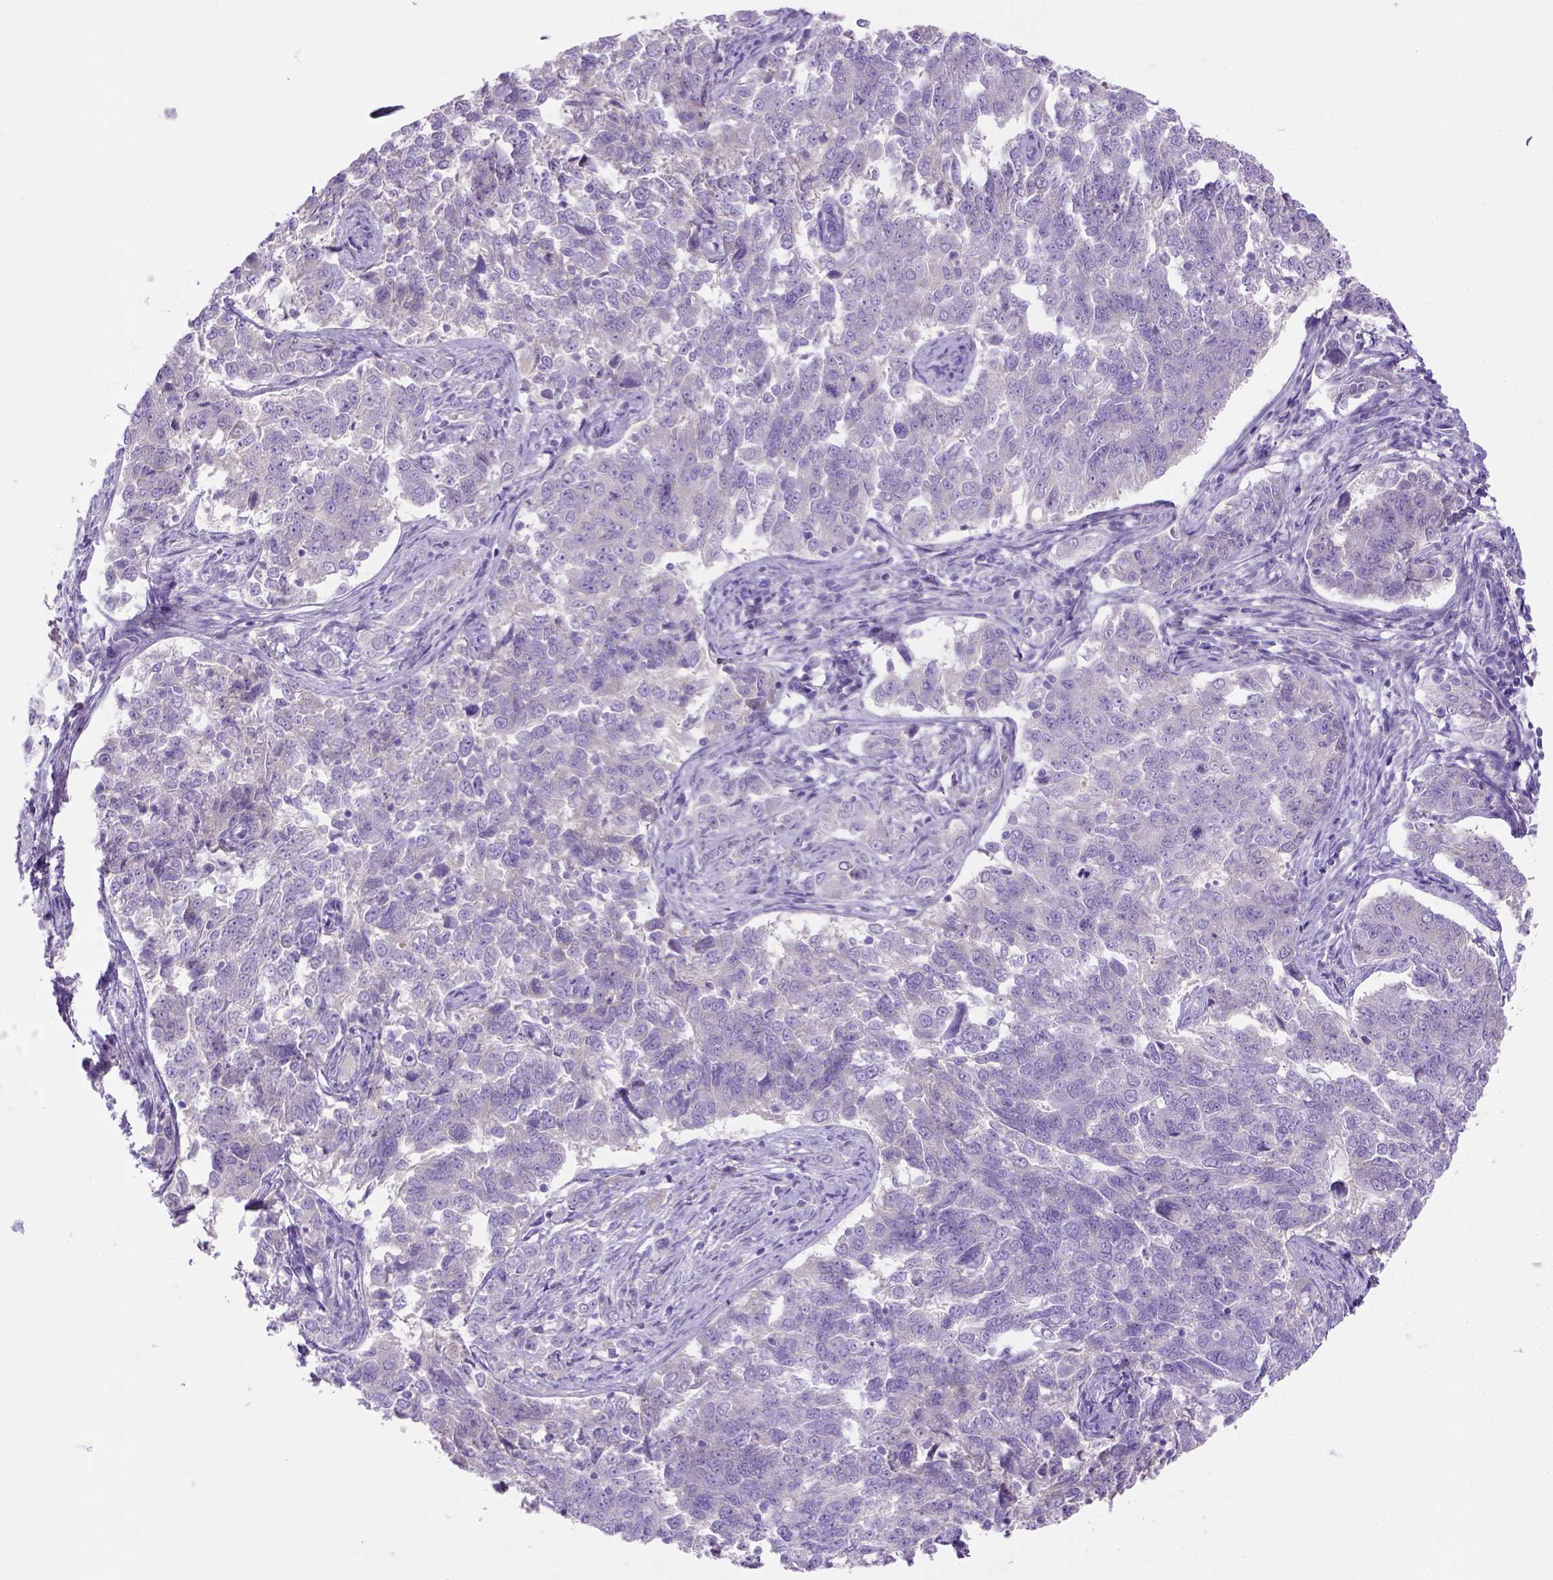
{"staining": {"intensity": "negative", "quantity": "none", "location": "none"}, "tissue": "endometrial cancer", "cell_type": "Tumor cells", "image_type": "cancer", "snomed": [{"axis": "morphology", "description": "Adenocarcinoma, NOS"}, {"axis": "topography", "description": "Endometrium"}], "caption": "Tumor cells are negative for protein expression in human endometrial cancer (adenocarcinoma).", "gene": "SIRPD", "patient": {"sex": "female", "age": 43}}